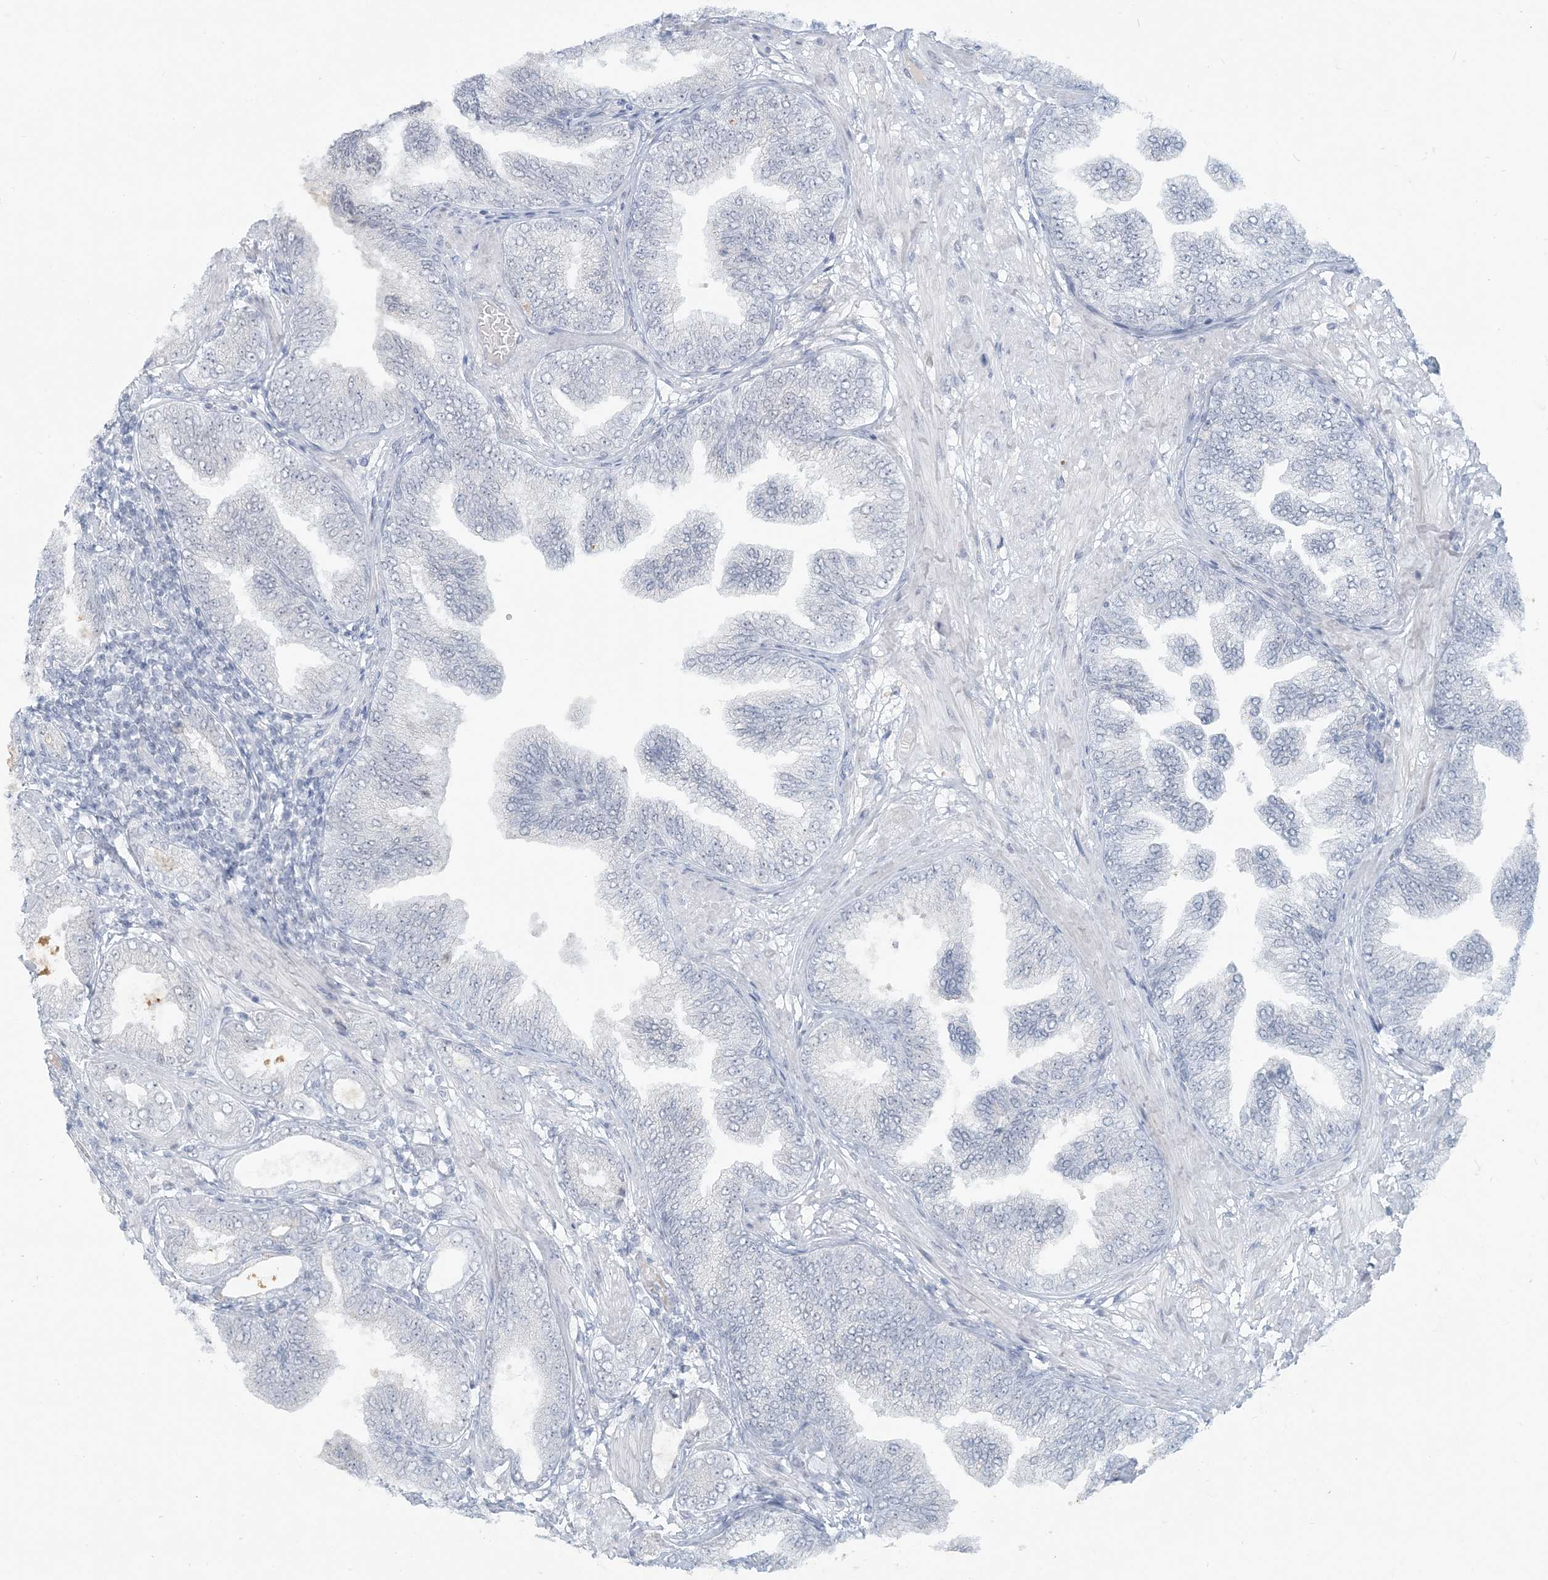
{"staining": {"intensity": "negative", "quantity": "none", "location": "none"}, "tissue": "prostate cancer", "cell_type": "Tumor cells", "image_type": "cancer", "snomed": [{"axis": "morphology", "description": "Adenocarcinoma, Low grade"}, {"axis": "topography", "description": "Prostate"}], "caption": "Prostate low-grade adenocarcinoma was stained to show a protein in brown. There is no significant staining in tumor cells.", "gene": "SCML1", "patient": {"sex": "male", "age": 63}}